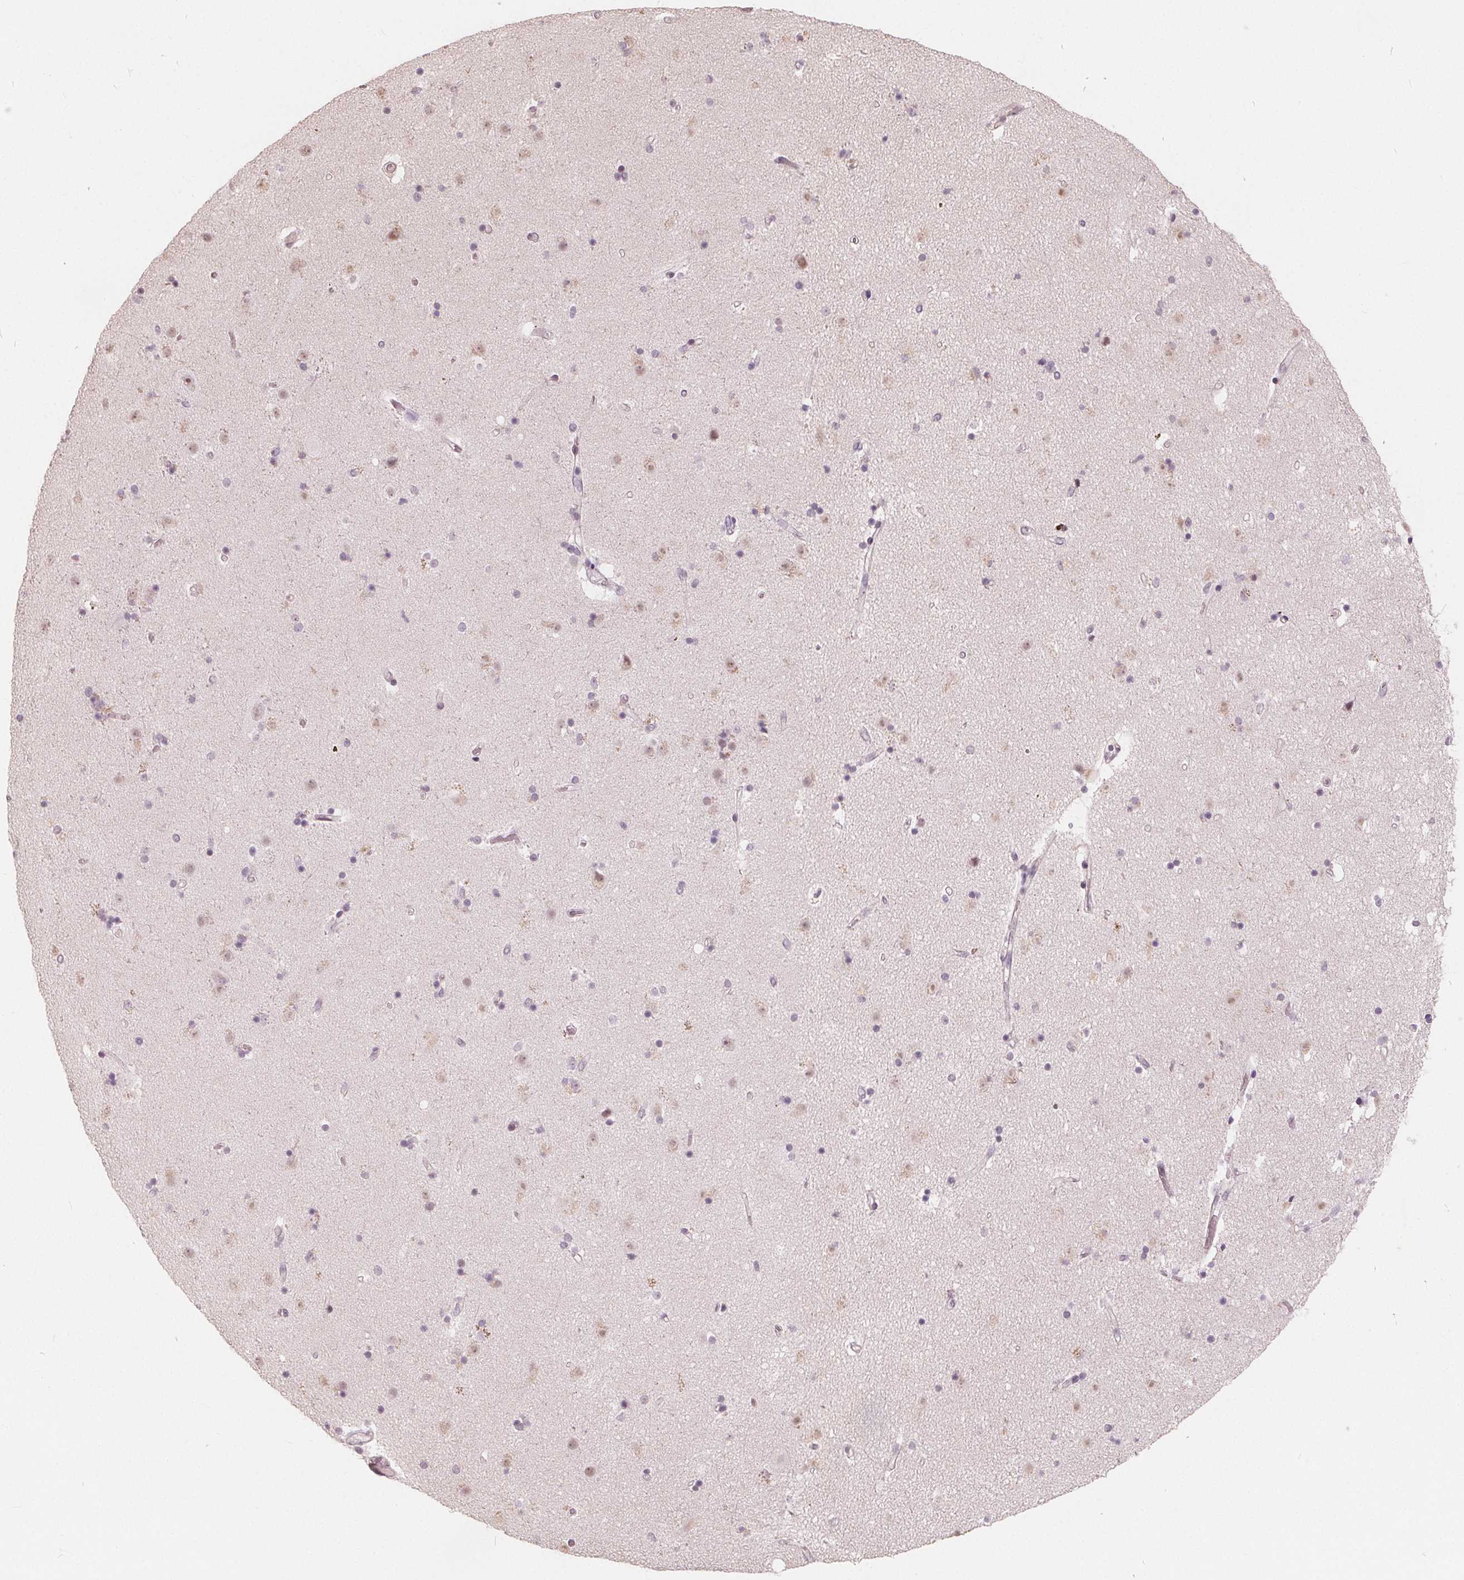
{"staining": {"intensity": "negative", "quantity": "none", "location": "none"}, "tissue": "caudate", "cell_type": "Glial cells", "image_type": "normal", "snomed": [{"axis": "morphology", "description": "Normal tissue, NOS"}, {"axis": "topography", "description": "Lateral ventricle wall"}], "caption": "The image demonstrates no significant staining in glial cells of caudate.", "gene": "NUP210L", "patient": {"sex": "female", "age": 71}}